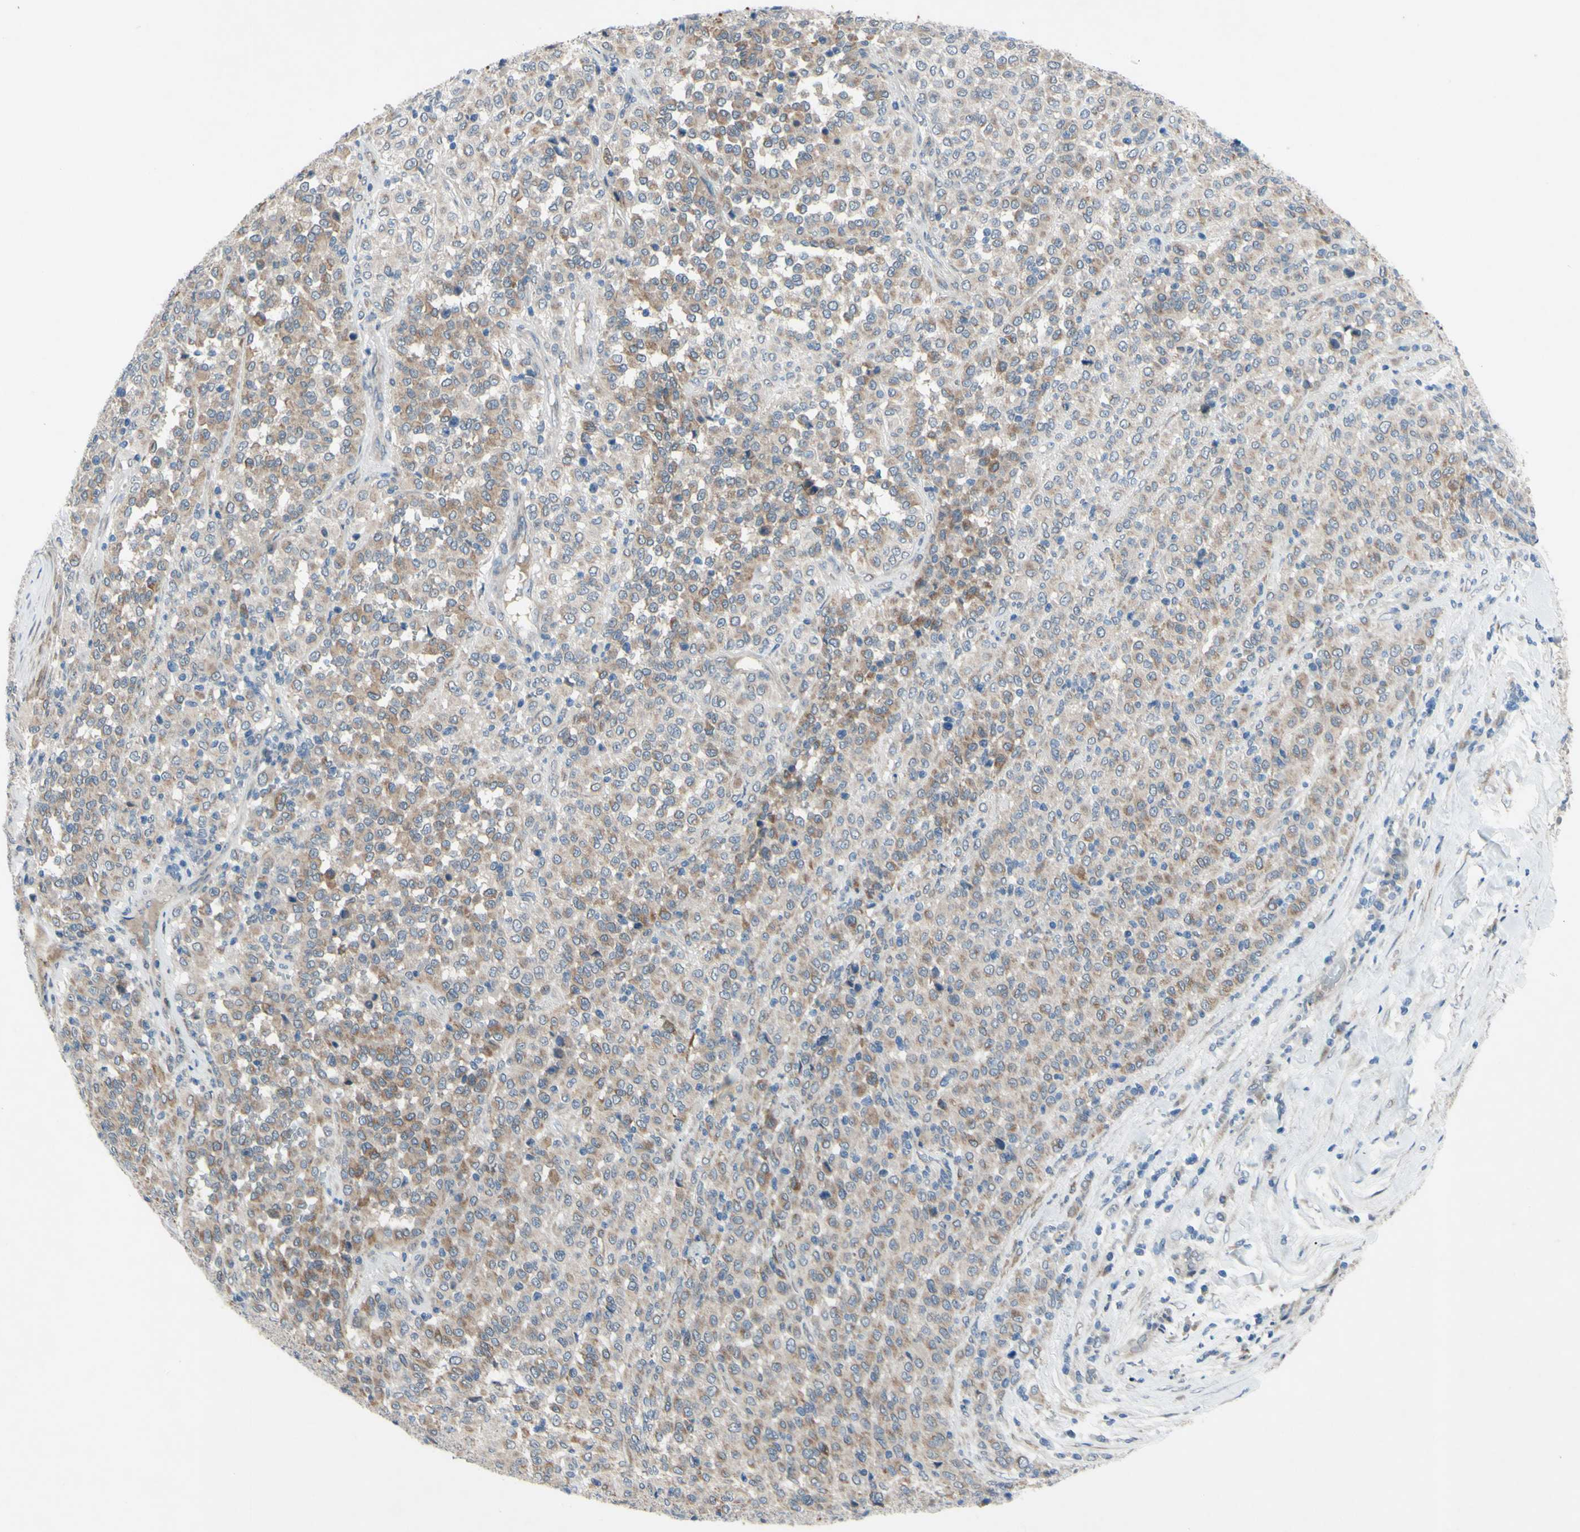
{"staining": {"intensity": "moderate", "quantity": ">75%", "location": "cytoplasmic/membranous"}, "tissue": "melanoma", "cell_type": "Tumor cells", "image_type": "cancer", "snomed": [{"axis": "morphology", "description": "Malignant melanoma, Metastatic site"}, {"axis": "topography", "description": "Pancreas"}], "caption": "Protein expression by IHC exhibits moderate cytoplasmic/membranous expression in about >75% of tumor cells in melanoma. (brown staining indicates protein expression, while blue staining denotes nuclei).", "gene": "GRAMD2B", "patient": {"sex": "female", "age": 30}}